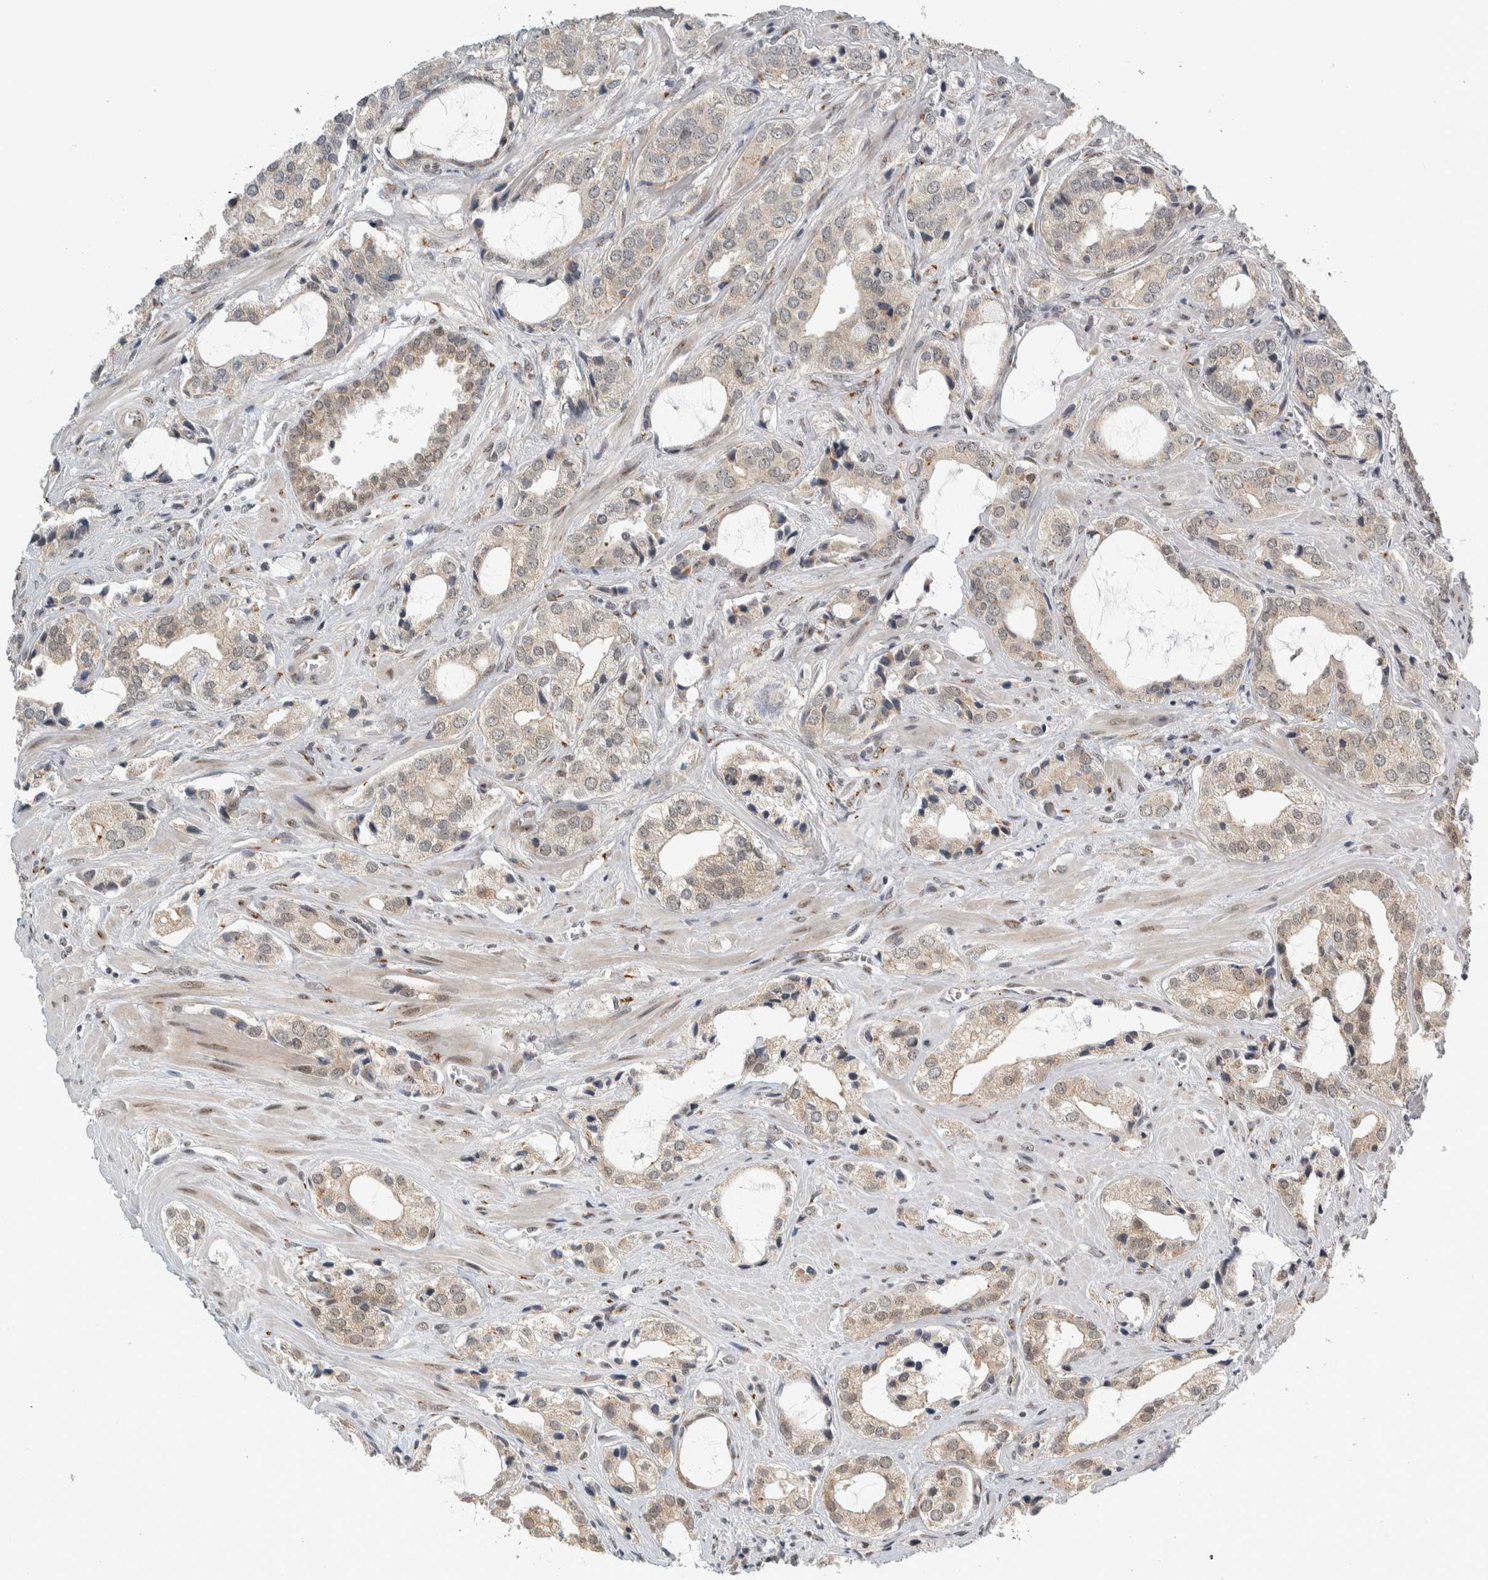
{"staining": {"intensity": "weak", "quantity": ">75%", "location": "cytoplasmic/membranous"}, "tissue": "prostate cancer", "cell_type": "Tumor cells", "image_type": "cancer", "snomed": [{"axis": "morphology", "description": "Adenocarcinoma, High grade"}, {"axis": "topography", "description": "Prostate"}], "caption": "Protein expression analysis of high-grade adenocarcinoma (prostate) shows weak cytoplasmic/membranous positivity in about >75% of tumor cells.", "gene": "ZMYND8", "patient": {"sex": "male", "age": 66}}